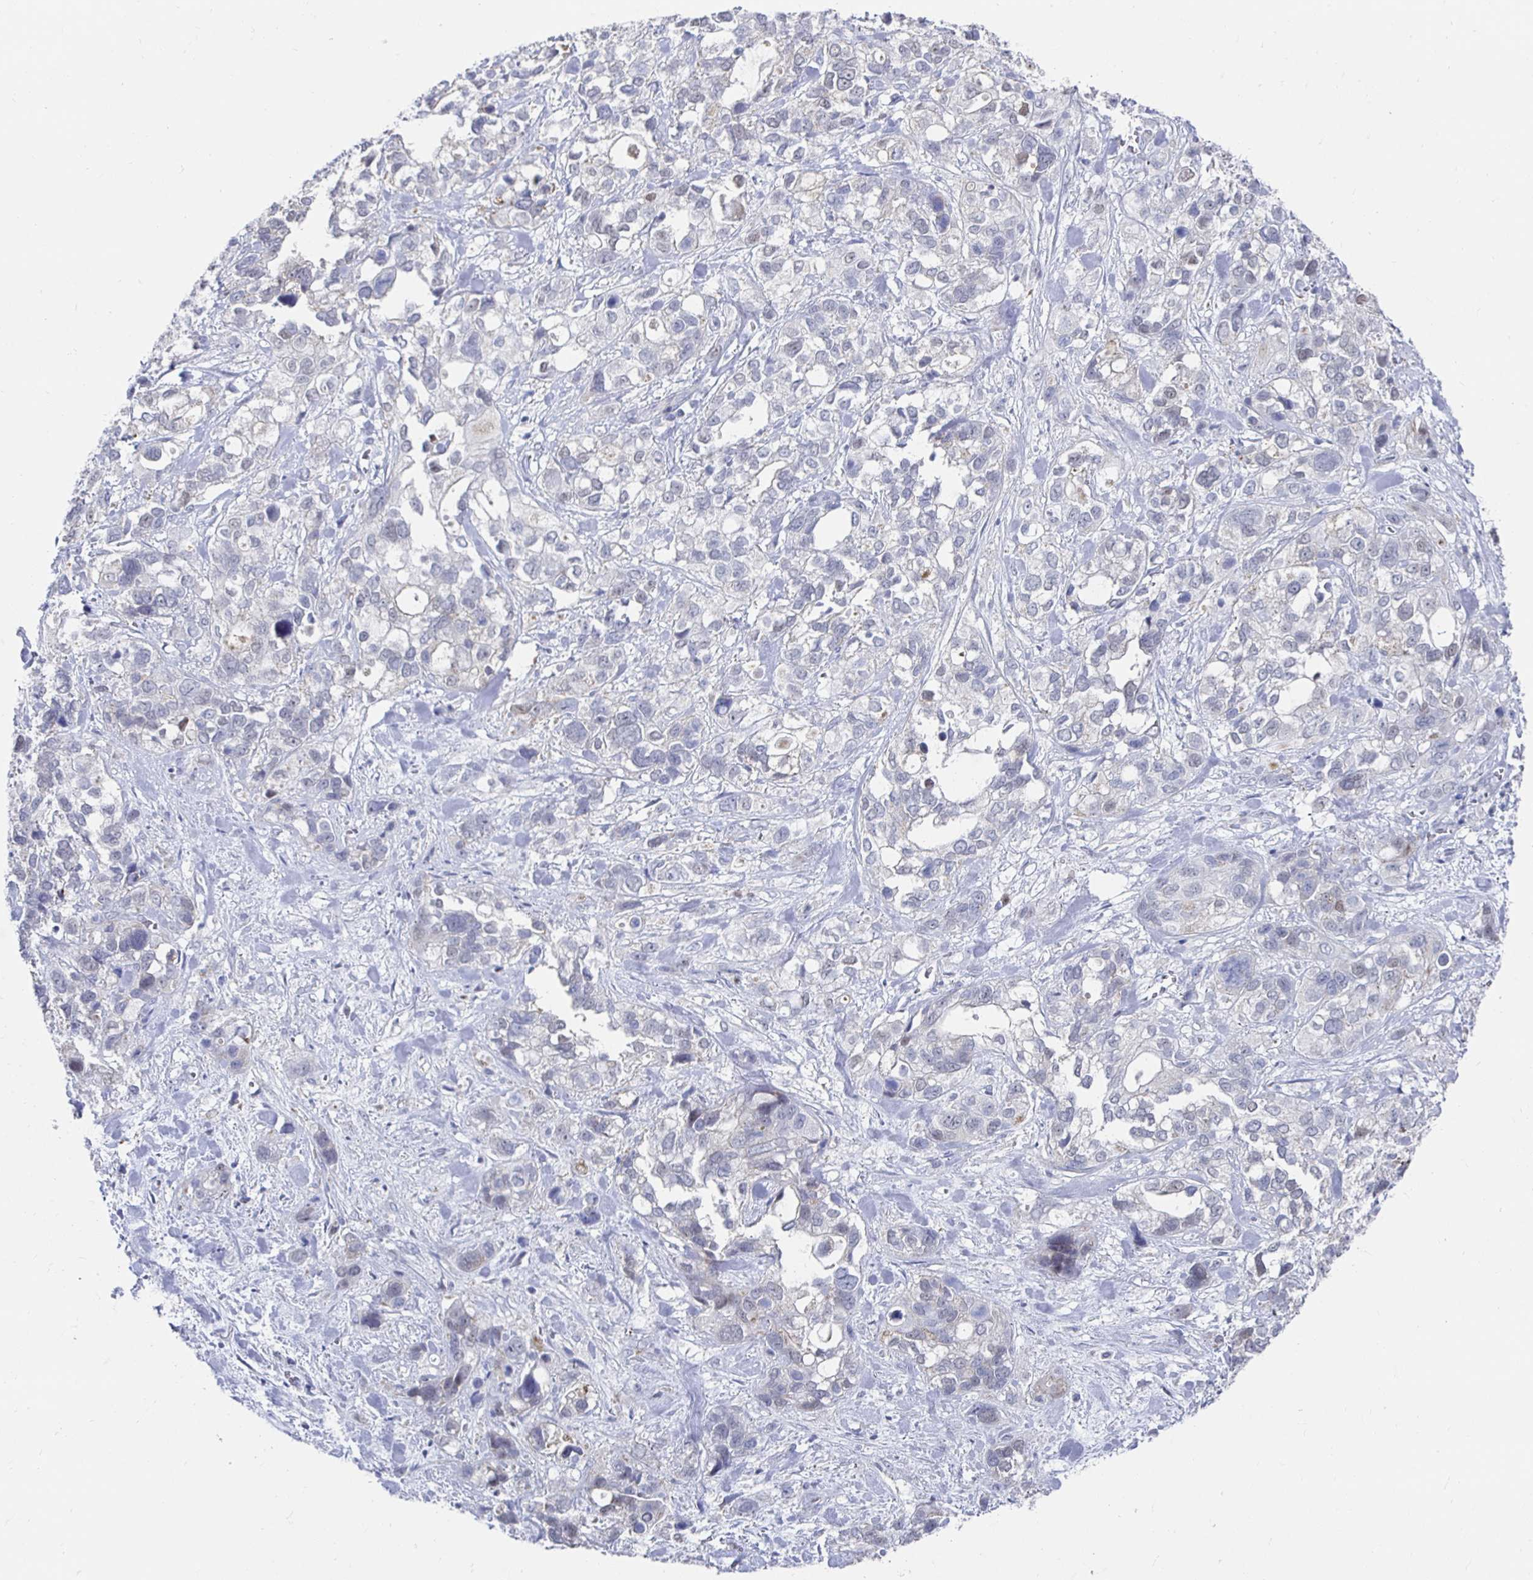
{"staining": {"intensity": "moderate", "quantity": "<25%", "location": "cytoplasmic/membranous"}, "tissue": "stomach cancer", "cell_type": "Tumor cells", "image_type": "cancer", "snomed": [{"axis": "morphology", "description": "Adenocarcinoma, NOS"}, {"axis": "topography", "description": "Stomach, upper"}], "caption": "This is a micrograph of immunohistochemistry staining of stomach cancer (adenocarcinoma), which shows moderate expression in the cytoplasmic/membranous of tumor cells.", "gene": "NOCT", "patient": {"sex": "female", "age": 81}}